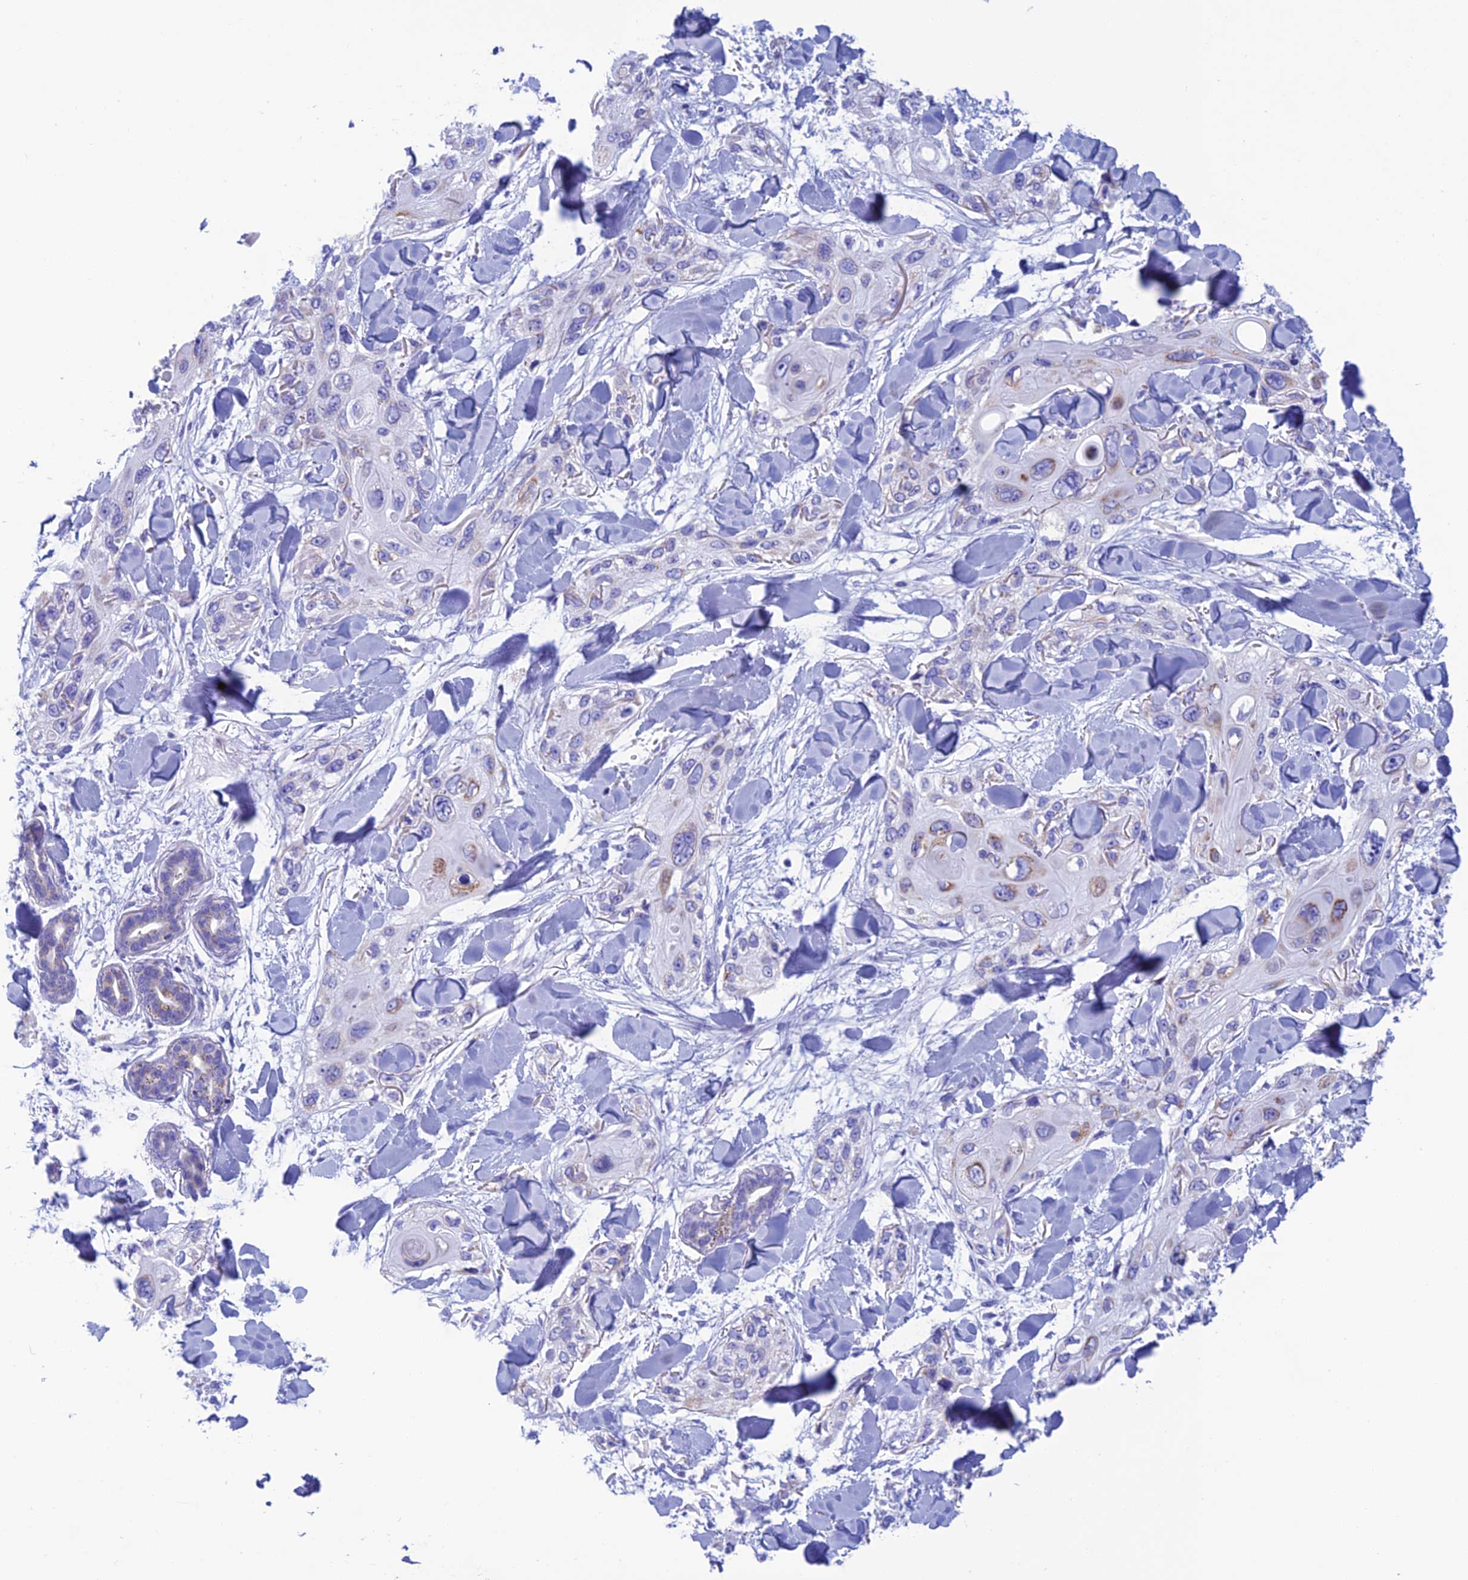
{"staining": {"intensity": "moderate", "quantity": "<25%", "location": "cytoplasmic/membranous"}, "tissue": "skin cancer", "cell_type": "Tumor cells", "image_type": "cancer", "snomed": [{"axis": "morphology", "description": "Normal tissue, NOS"}, {"axis": "morphology", "description": "Squamous cell carcinoma, NOS"}, {"axis": "topography", "description": "Skin"}], "caption": "Human skin cancer (squamous cell carcinoma) stained with a brown dye demonstrates moderate cytoplasmic/membranous positive positivity in approximately <25% of tumor cells.", "gene": "NXPE4", "patient": {"sex": "male", "age": 72}}